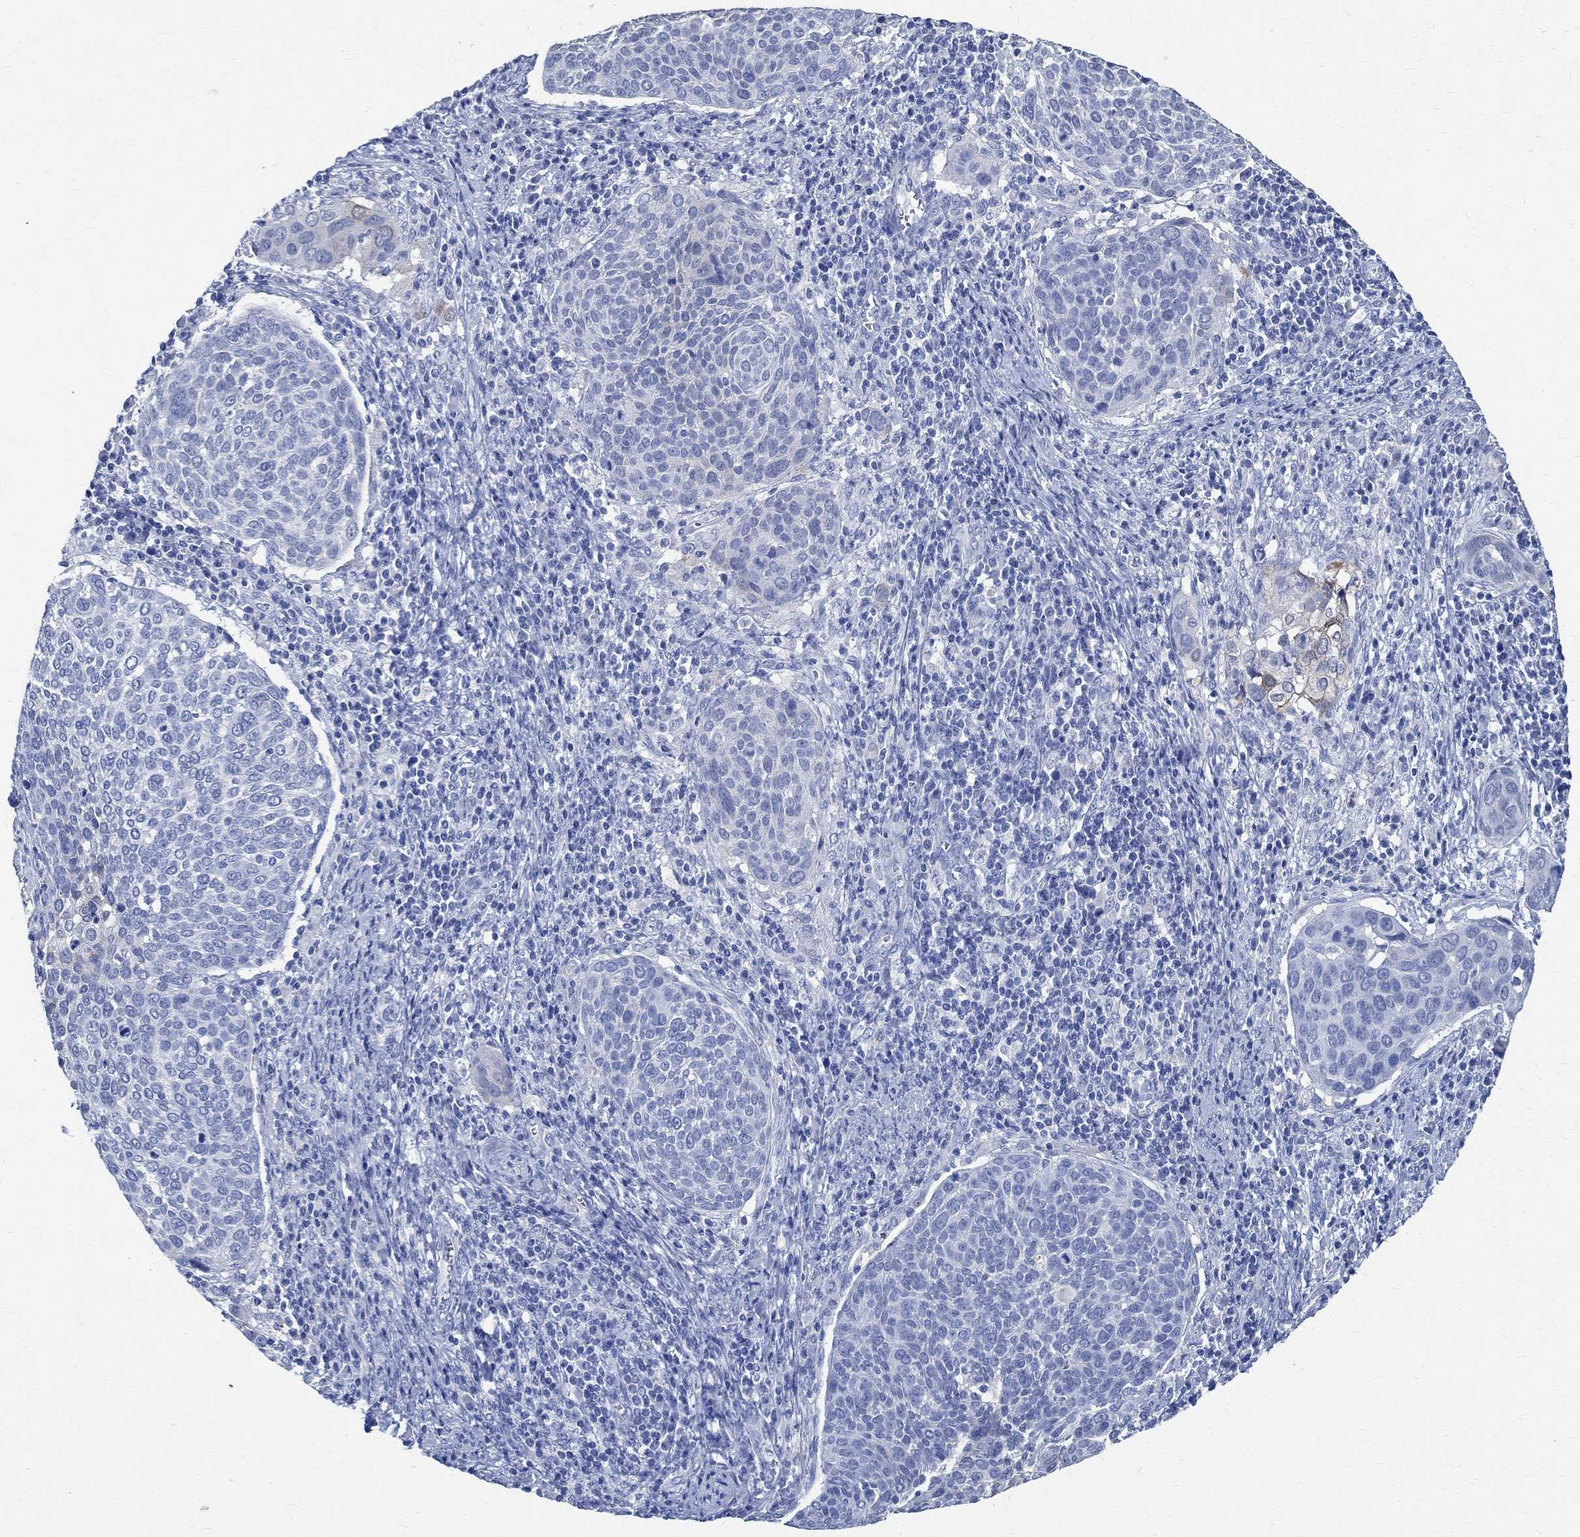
{"staining": {"intensity": "negative", "quantity": "none", "location": "none"}, "tissue": "cervical cancer", "cell_type": "Tumor cells", "image_type": "cancer", "snomed": [{"axis": "morphology", "description": "Squamous cell carcinoma, NOS"}, {"axis": "topography", "description": "Cervix"}], "caption": "The IHC histopathology image has no significant expression in tumor cells of cervical cancer tissue.", "gene": "TMEM221", "patient": {"sex": "female", "age": 39}}